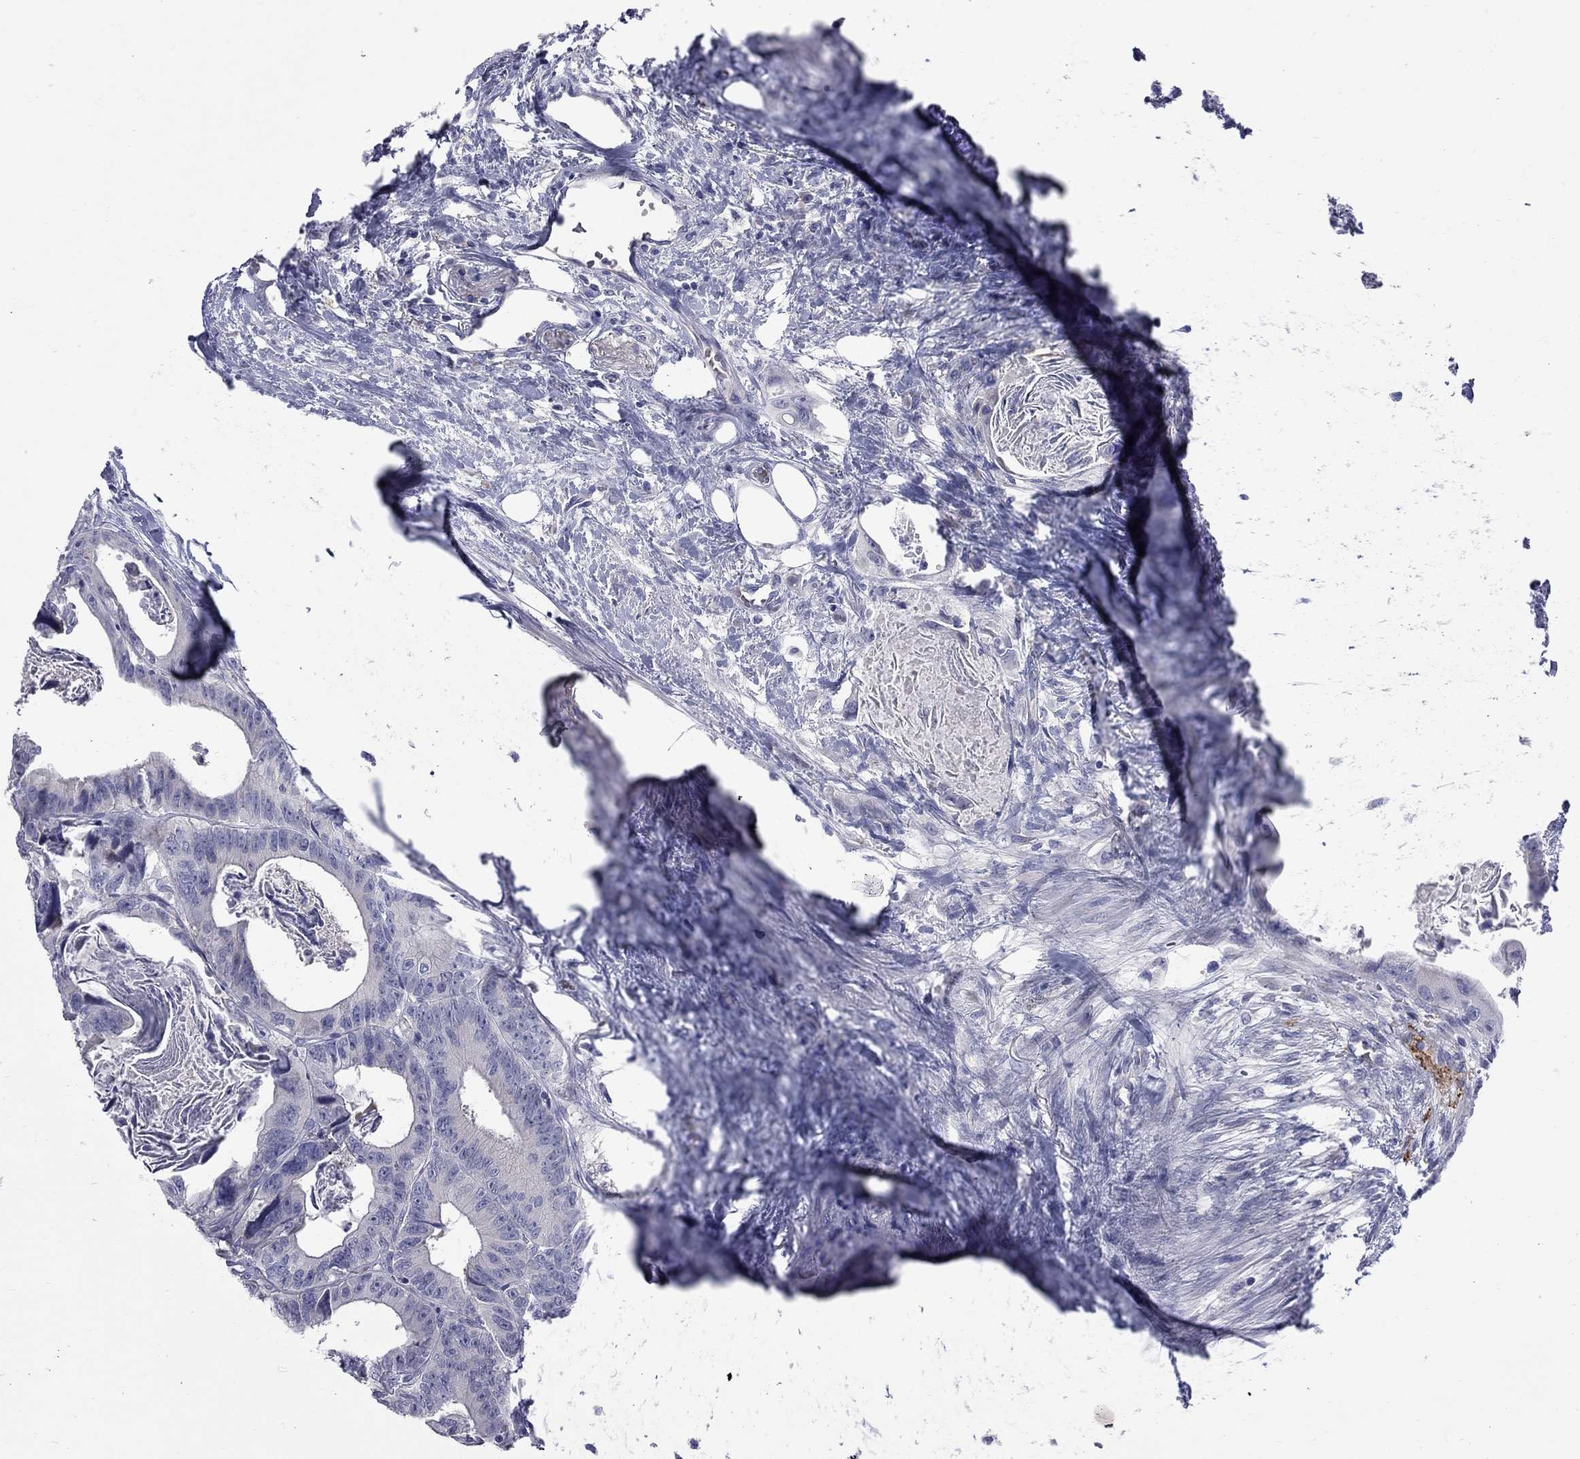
{"staining": {"intensity": "negative", "quantity": "none", "location": "none"}, "tissue": "colorectal cancer", "cell_type": "Tumor cells", "image_type": "cancer", "snomed": [{"axis": "morphology", "description": "Adenocarcinoma, NOS"}, {"axis": "topography", "description": "Rectum"}], "caption": "The immunohistochemistry (IHC) histopathology image has no significant positivity in tumor cells of colorectal cancer tissue. (Brightfield microscopy of DAB immunohistochemistry at high magnification).", "gene": "UNC119B", "patient": {"sex": "male", "age": 64}}